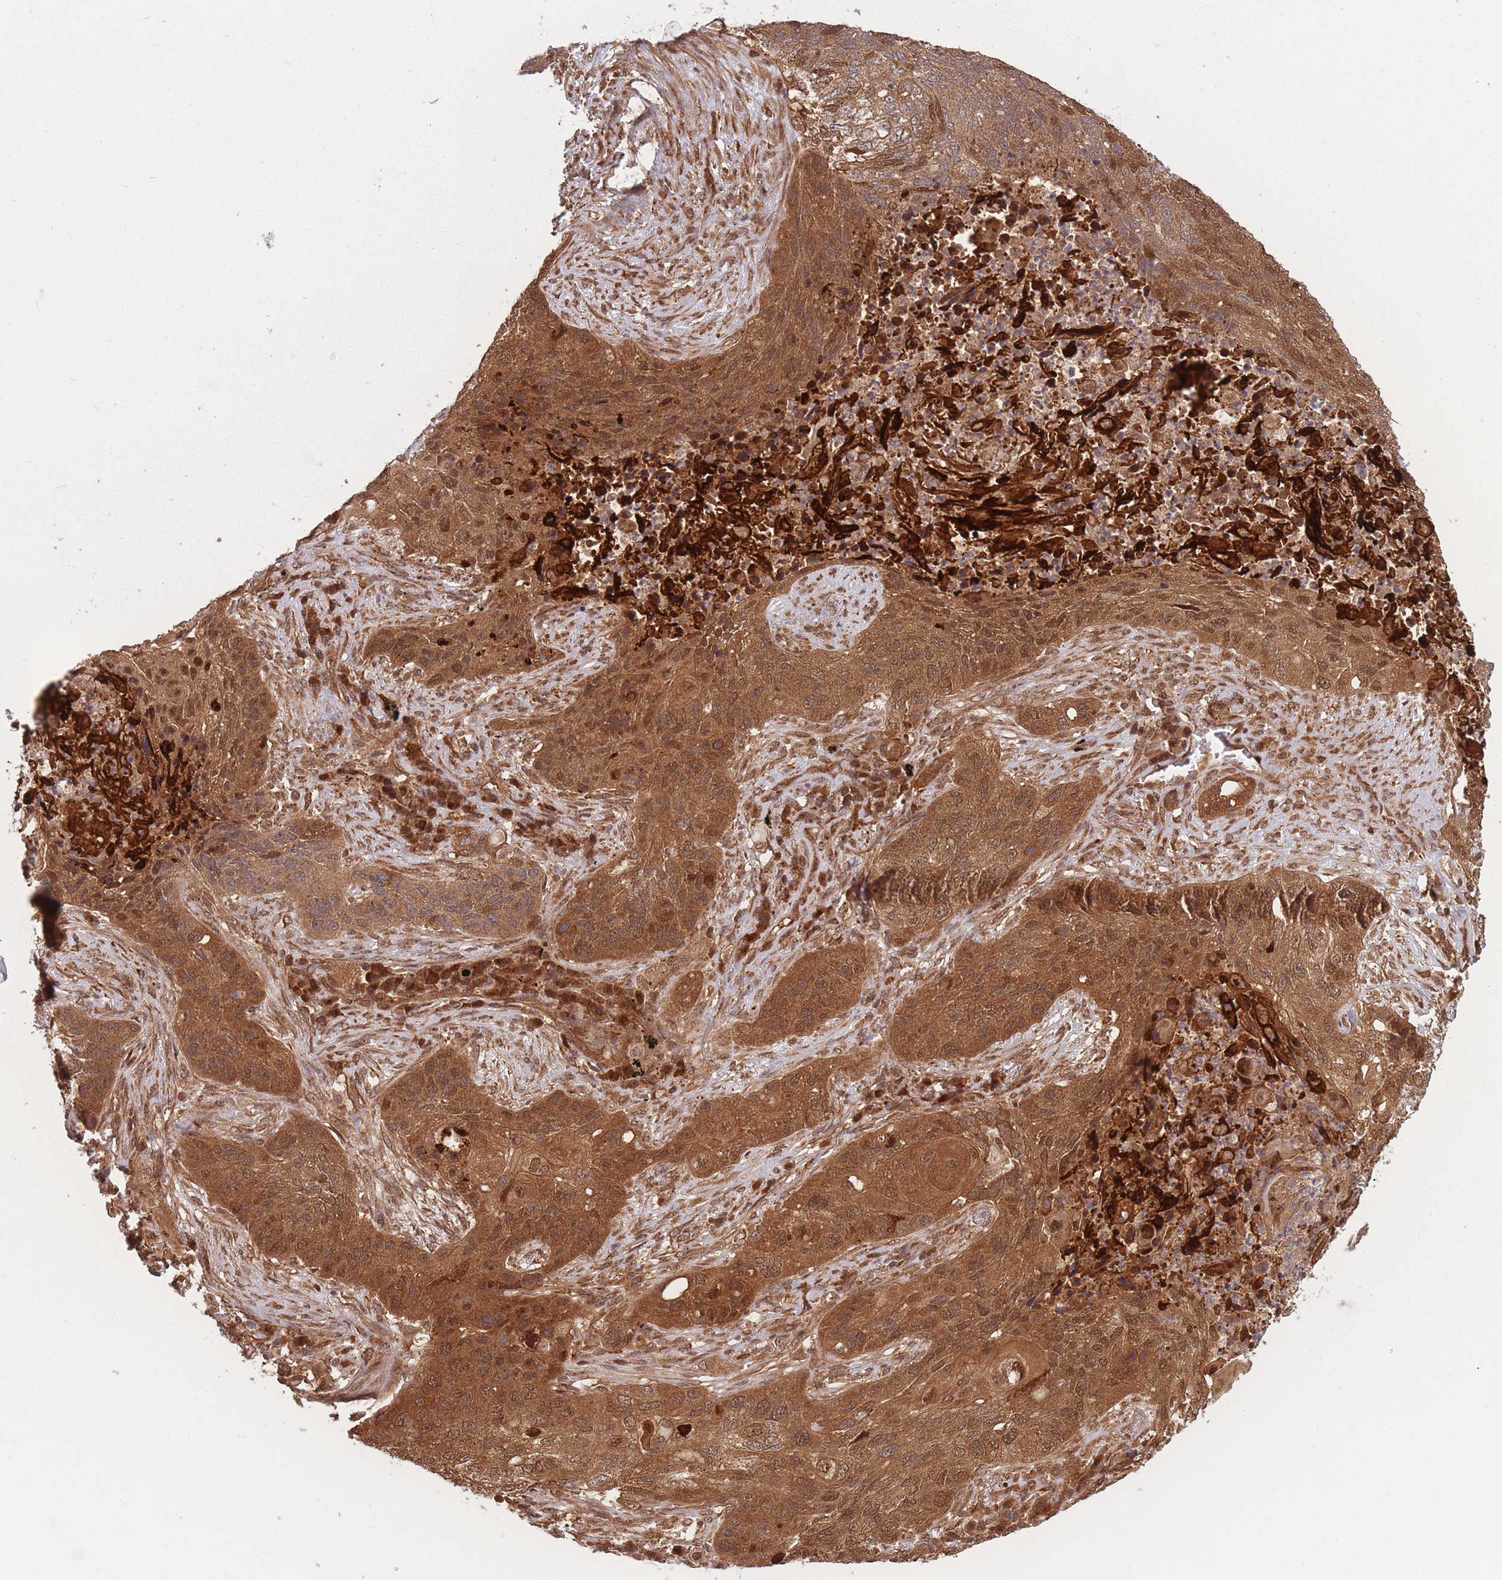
{"staining": {"intensity": "moderate", "quantity": ">75%", "location": "cytoplasmic/membranous,nuclear"}, "tissue": "lung cancer", "cell_type": "Tumor cells", "image_type": "cancer", "snomed": [{"axis": "morphology", "description": "Squamous cell carcinoma, NOS"}, {"axis": "topography", "description": "Lung"}], "caption": "The image displays immunohistochemical staining of squamous cell carcinoma (lung). There is moderate cytoplasmic/membranous and nuclear positivity is seen in approximately >75% of tumor cells.", "gene": "PODXL2", "patient": {"sex": "female", "age": 63}}